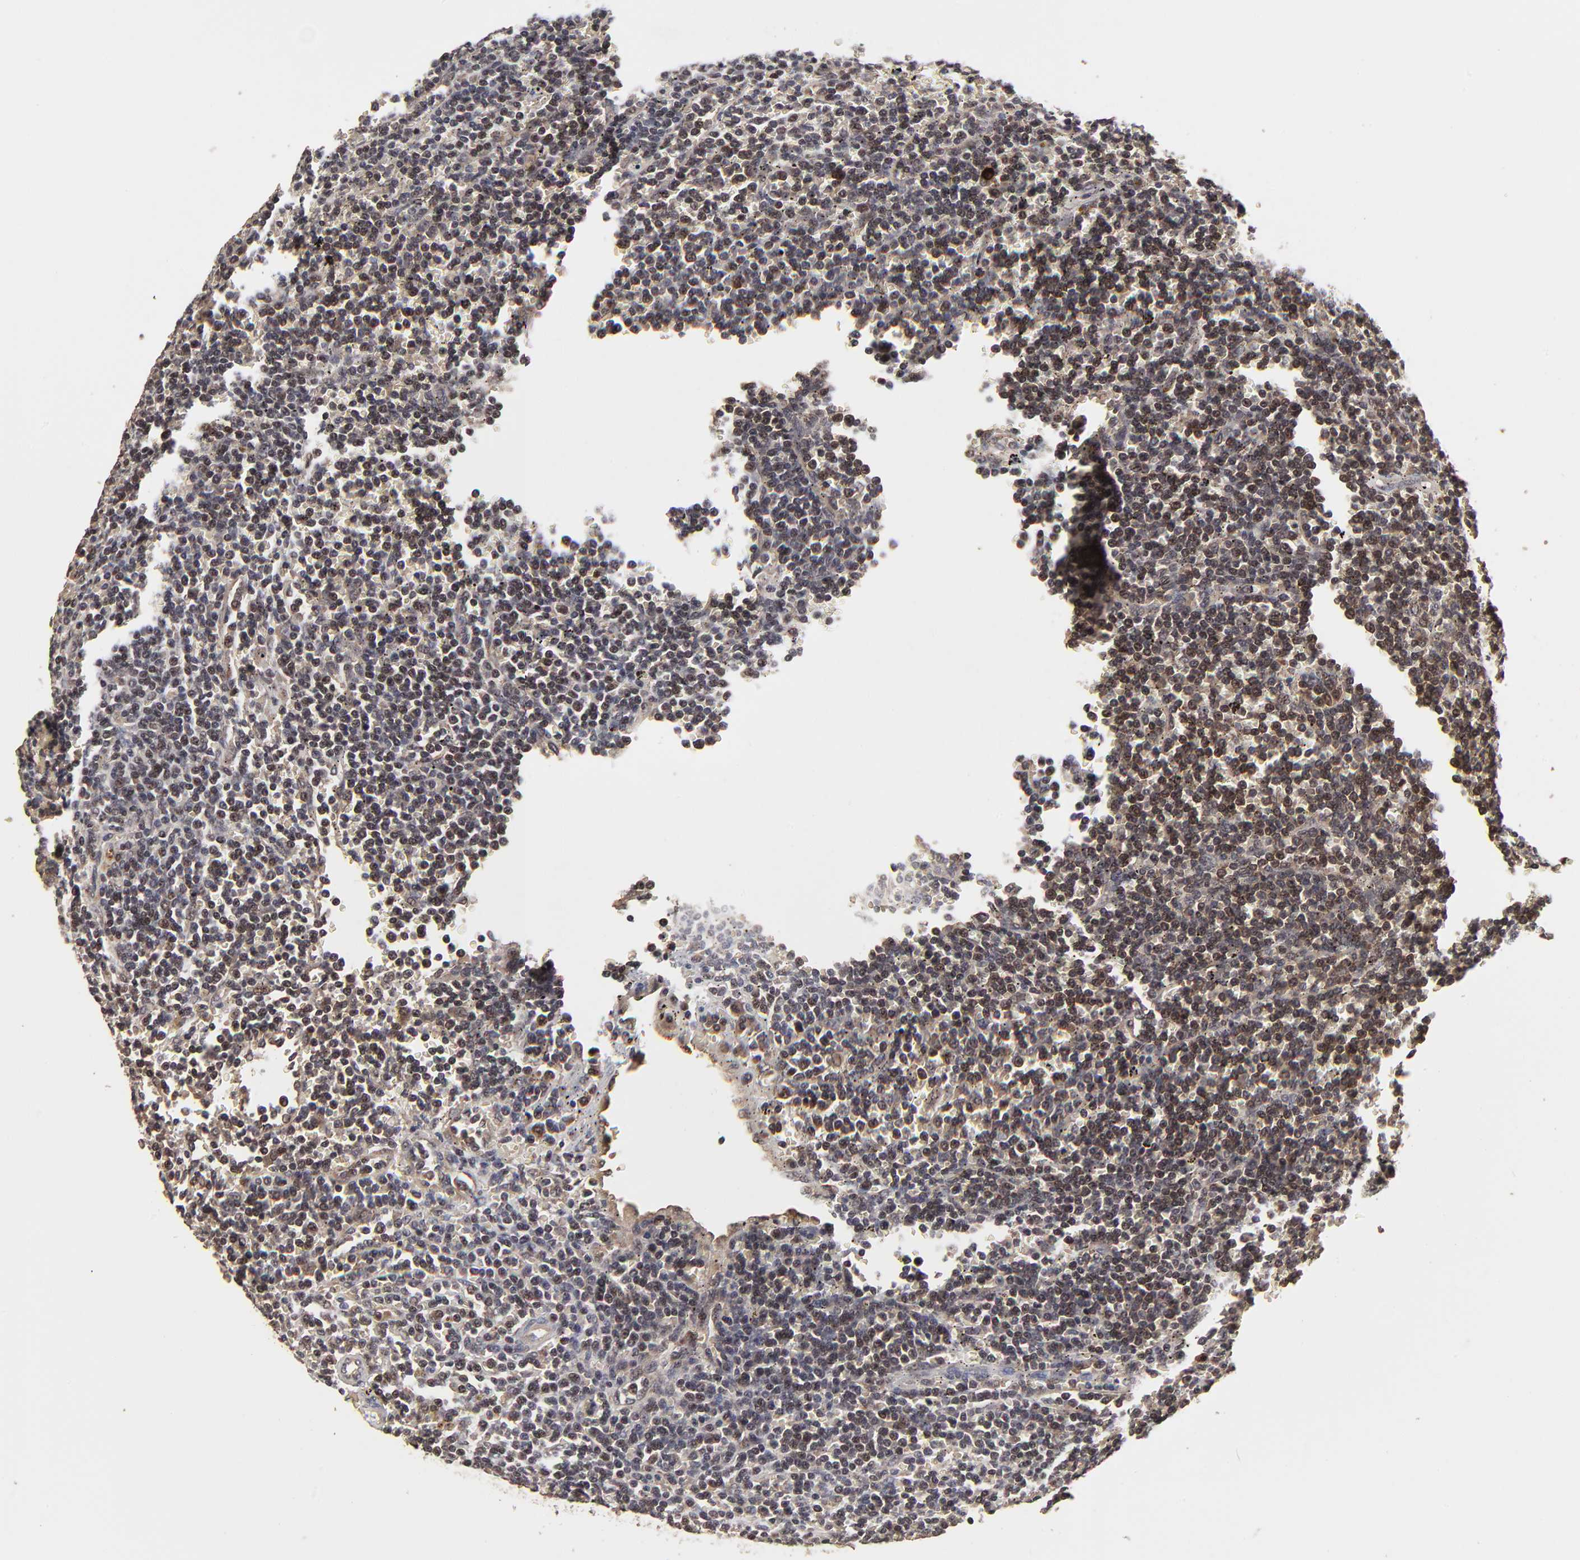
{"staining": {"intensity": "weak", "quantity": ">75%", "location": "cytoplasmic/membranous"}, "tissue": "lymphoma", "cell_type": "Tumor cells", "image_type": "cancer", "snomed": [{"axis": "morphology", "description": "Malignant lymphoma, non-Hodgkin's type, Low grade"}, {"axis": "topography", "description": "Spleen"}], "caption": "Human malignant lymphoma, non-Hodgkin's type (low-grade) stained with a brown dye shows weak cytoplasmic/membranous positive staining in approximately >75% of tumor cells.", "gene": "FRMD8", "patient": {"sex": "male", "age": 80}}